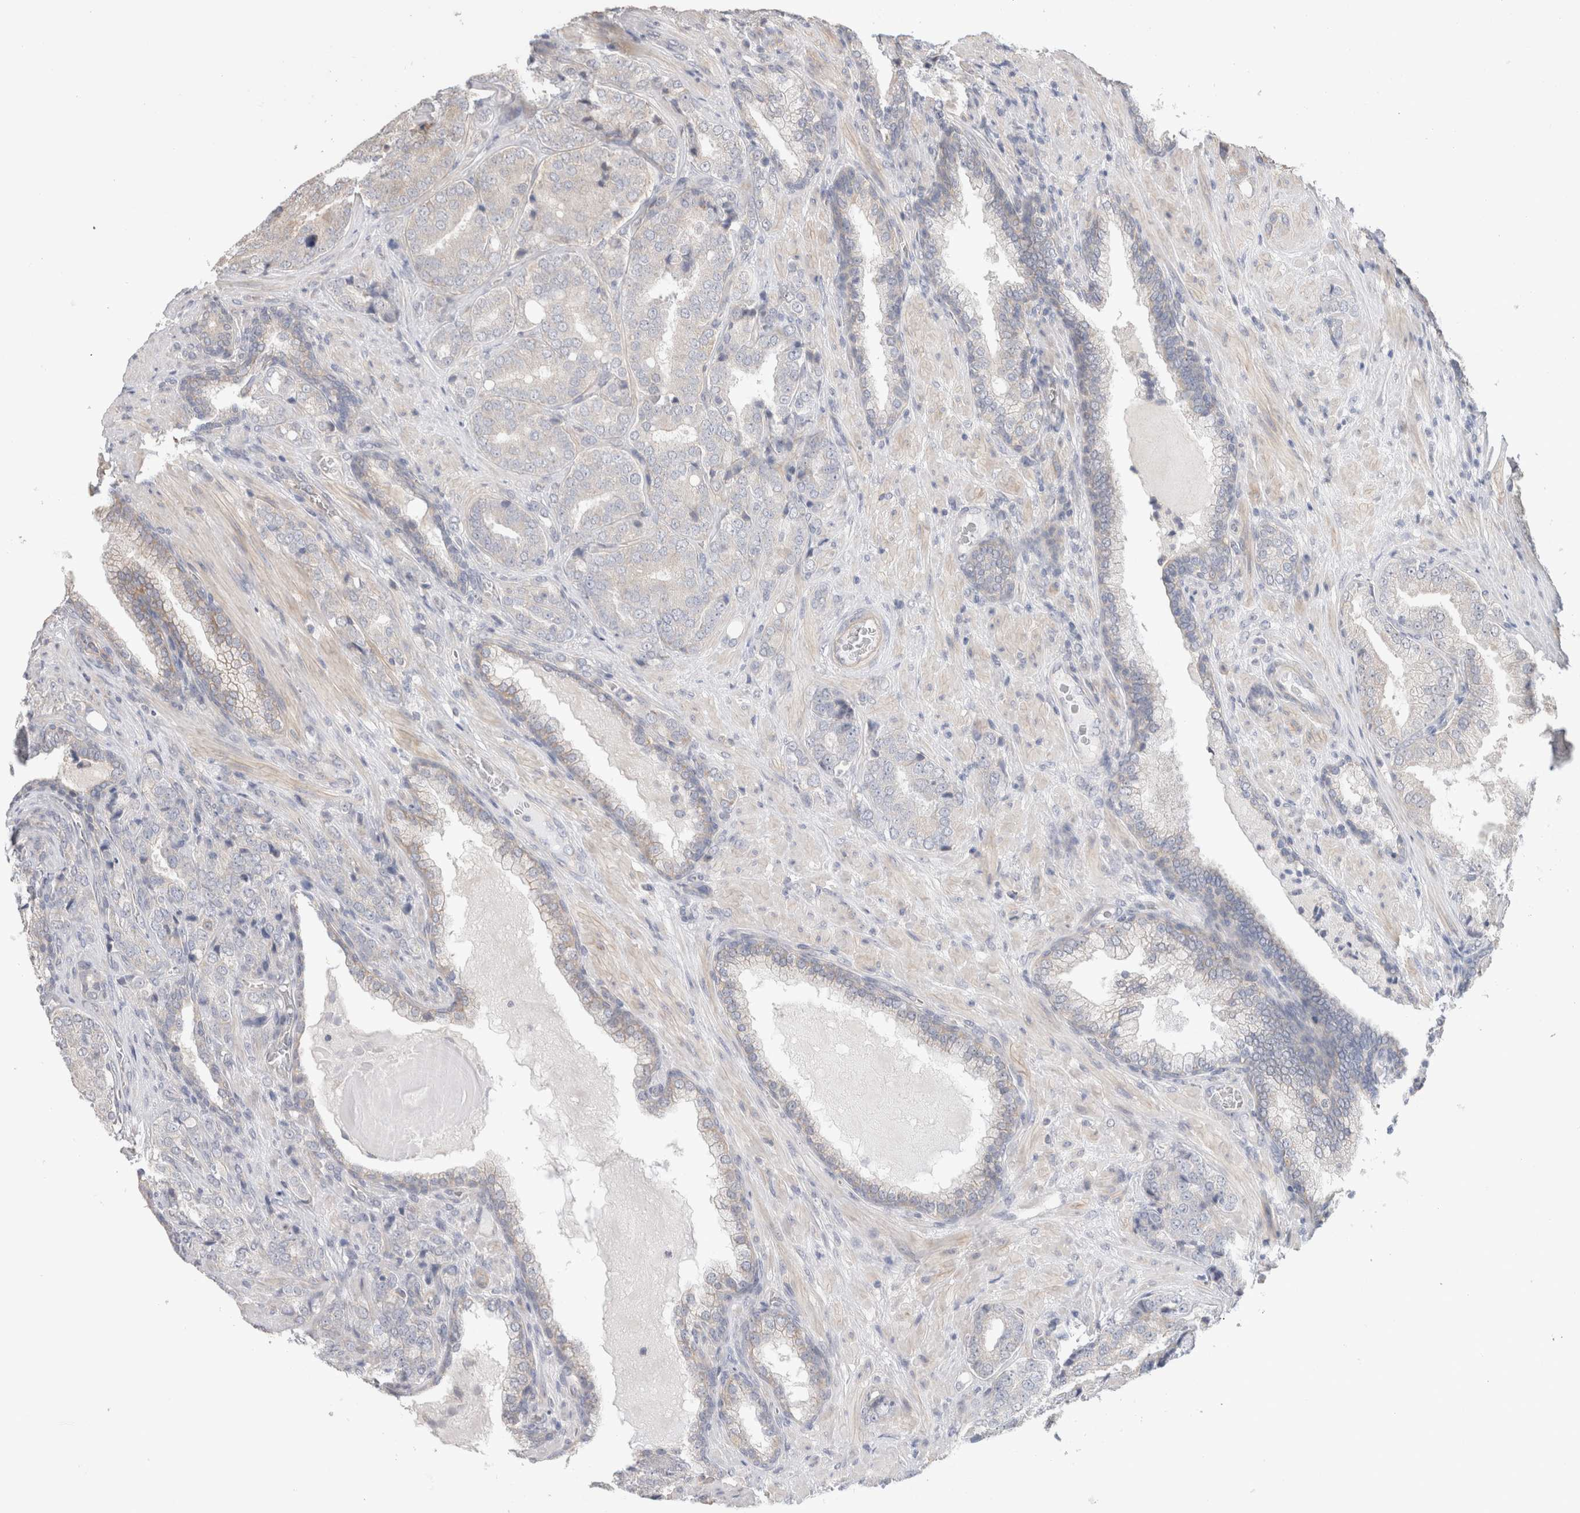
{"staining": {"intensity": "negative", "quantity": "none", "location": "none"}, "tissue": "prostate cancer", "cell_type": "Tumor cells", "image_type": "cancer", "snomed": [{"axis": "morphology", "description": "Adenocarcinoma, High grade"}, {"axis": "topography", "description": "Prostate"}], "caption": "An image of prostate cancer (adenocarcinoma (high-grade)) stained for a protein displays no brown staining in tumor cells. The staining was performed using DAB to visualize the protein expression in brown, while the nuclei were stained in blue with hematoxylin (Magnification: 20x).", "gene": "DMD", "patient": {"sex": "male", "age": 50}}